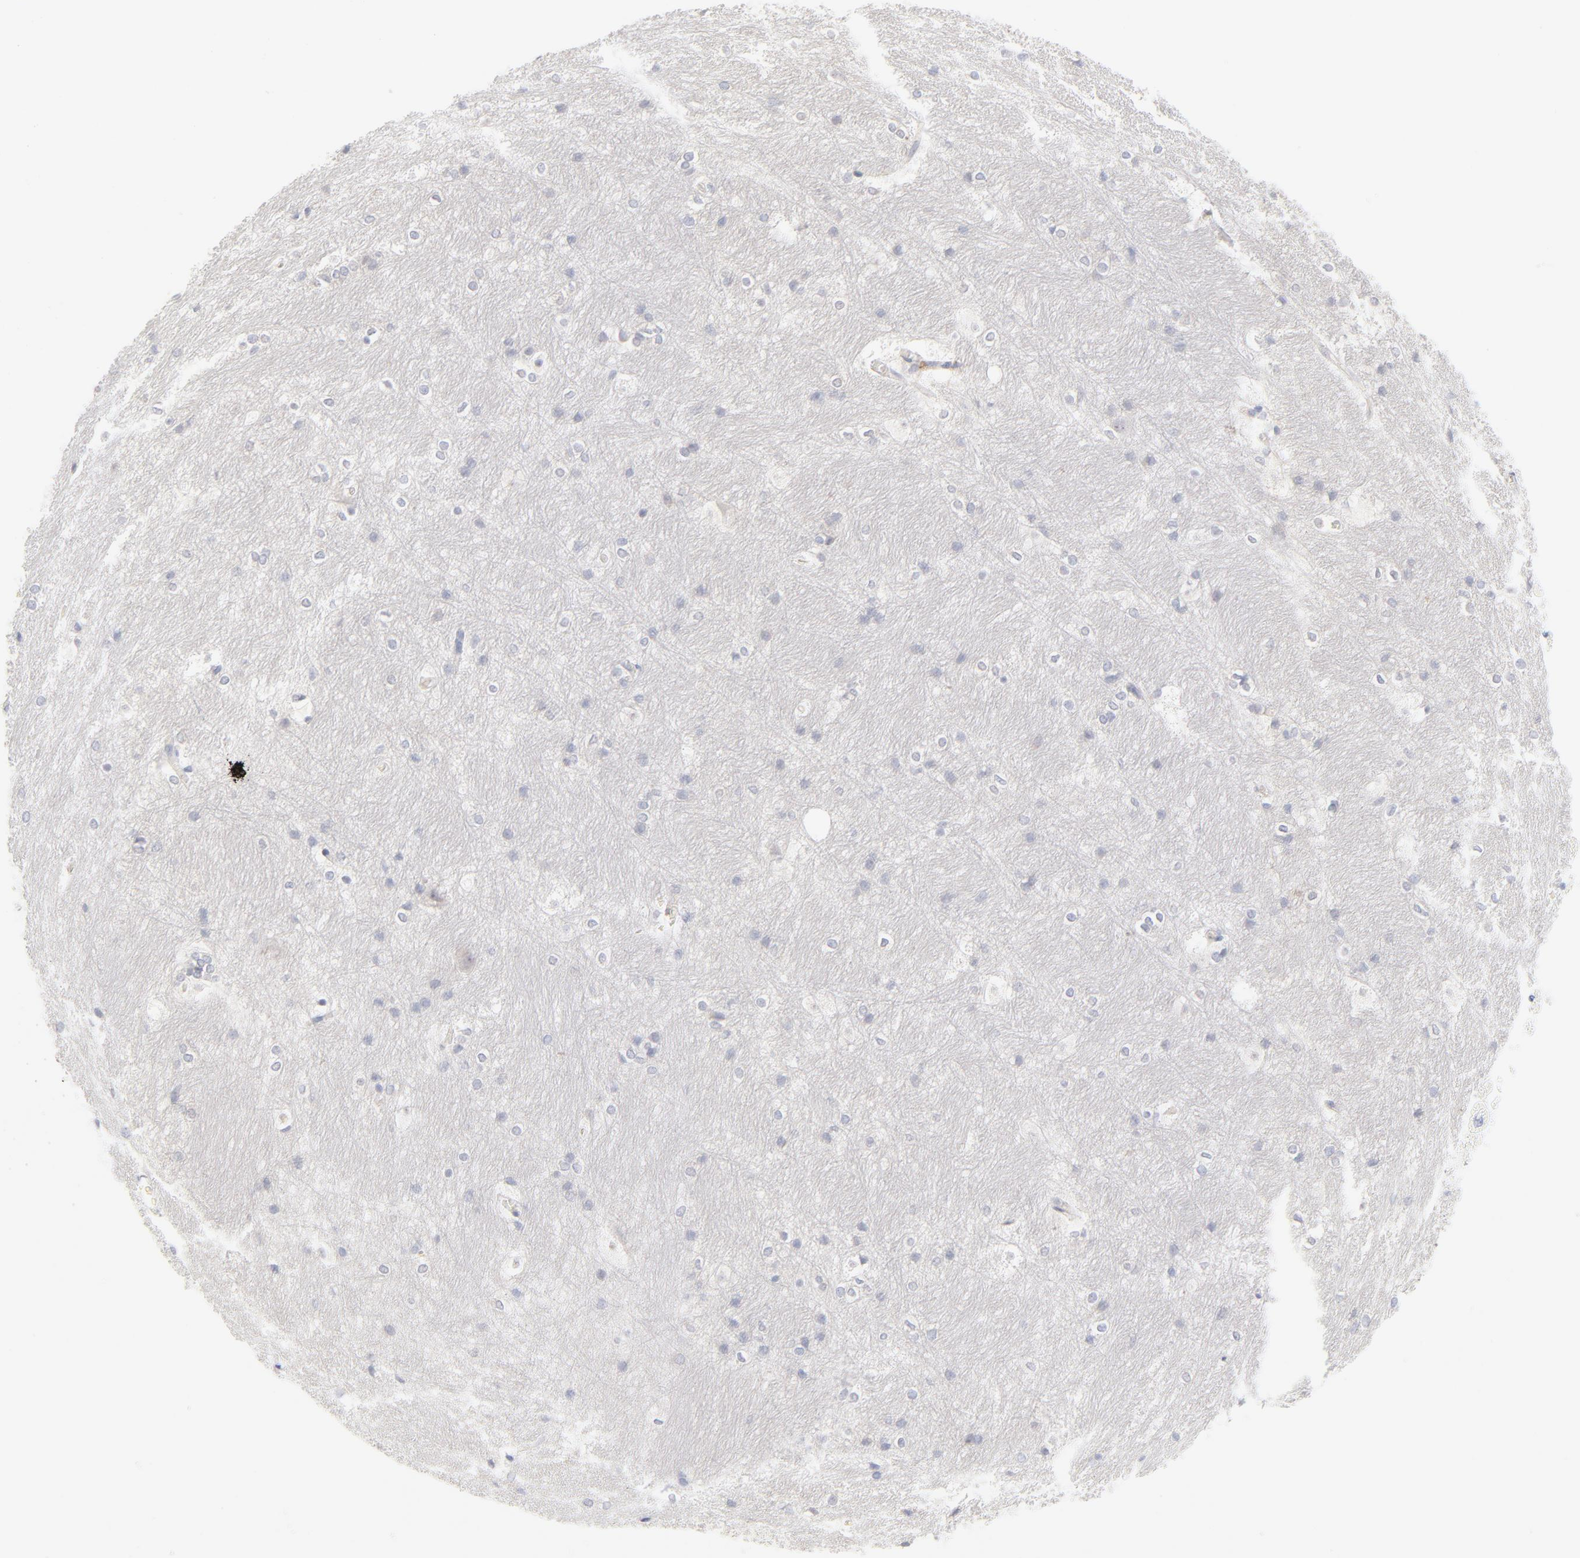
{"staining": {"intensity": "negative", "quantity": "none", "location": "none"}, "tissue": "hippocampus", "cell_type": "Glial cells", "image_type": "normal", "snomed": [{"axis": "morphology", "description": "Normal tissue, NOS"}, {"axis": "topography", "description": "Hippocampus"}], "caption": "The IHC micrograph has no significant expression in glial cells of hippocampus. The staining is performed using DAB (3,3'-diaminobenzidine) brown chromogen with nuclei counter-stained in using hematoxylin.", "gene": "ONECUT1", "patient": {"sex": "female", "age": 19}}